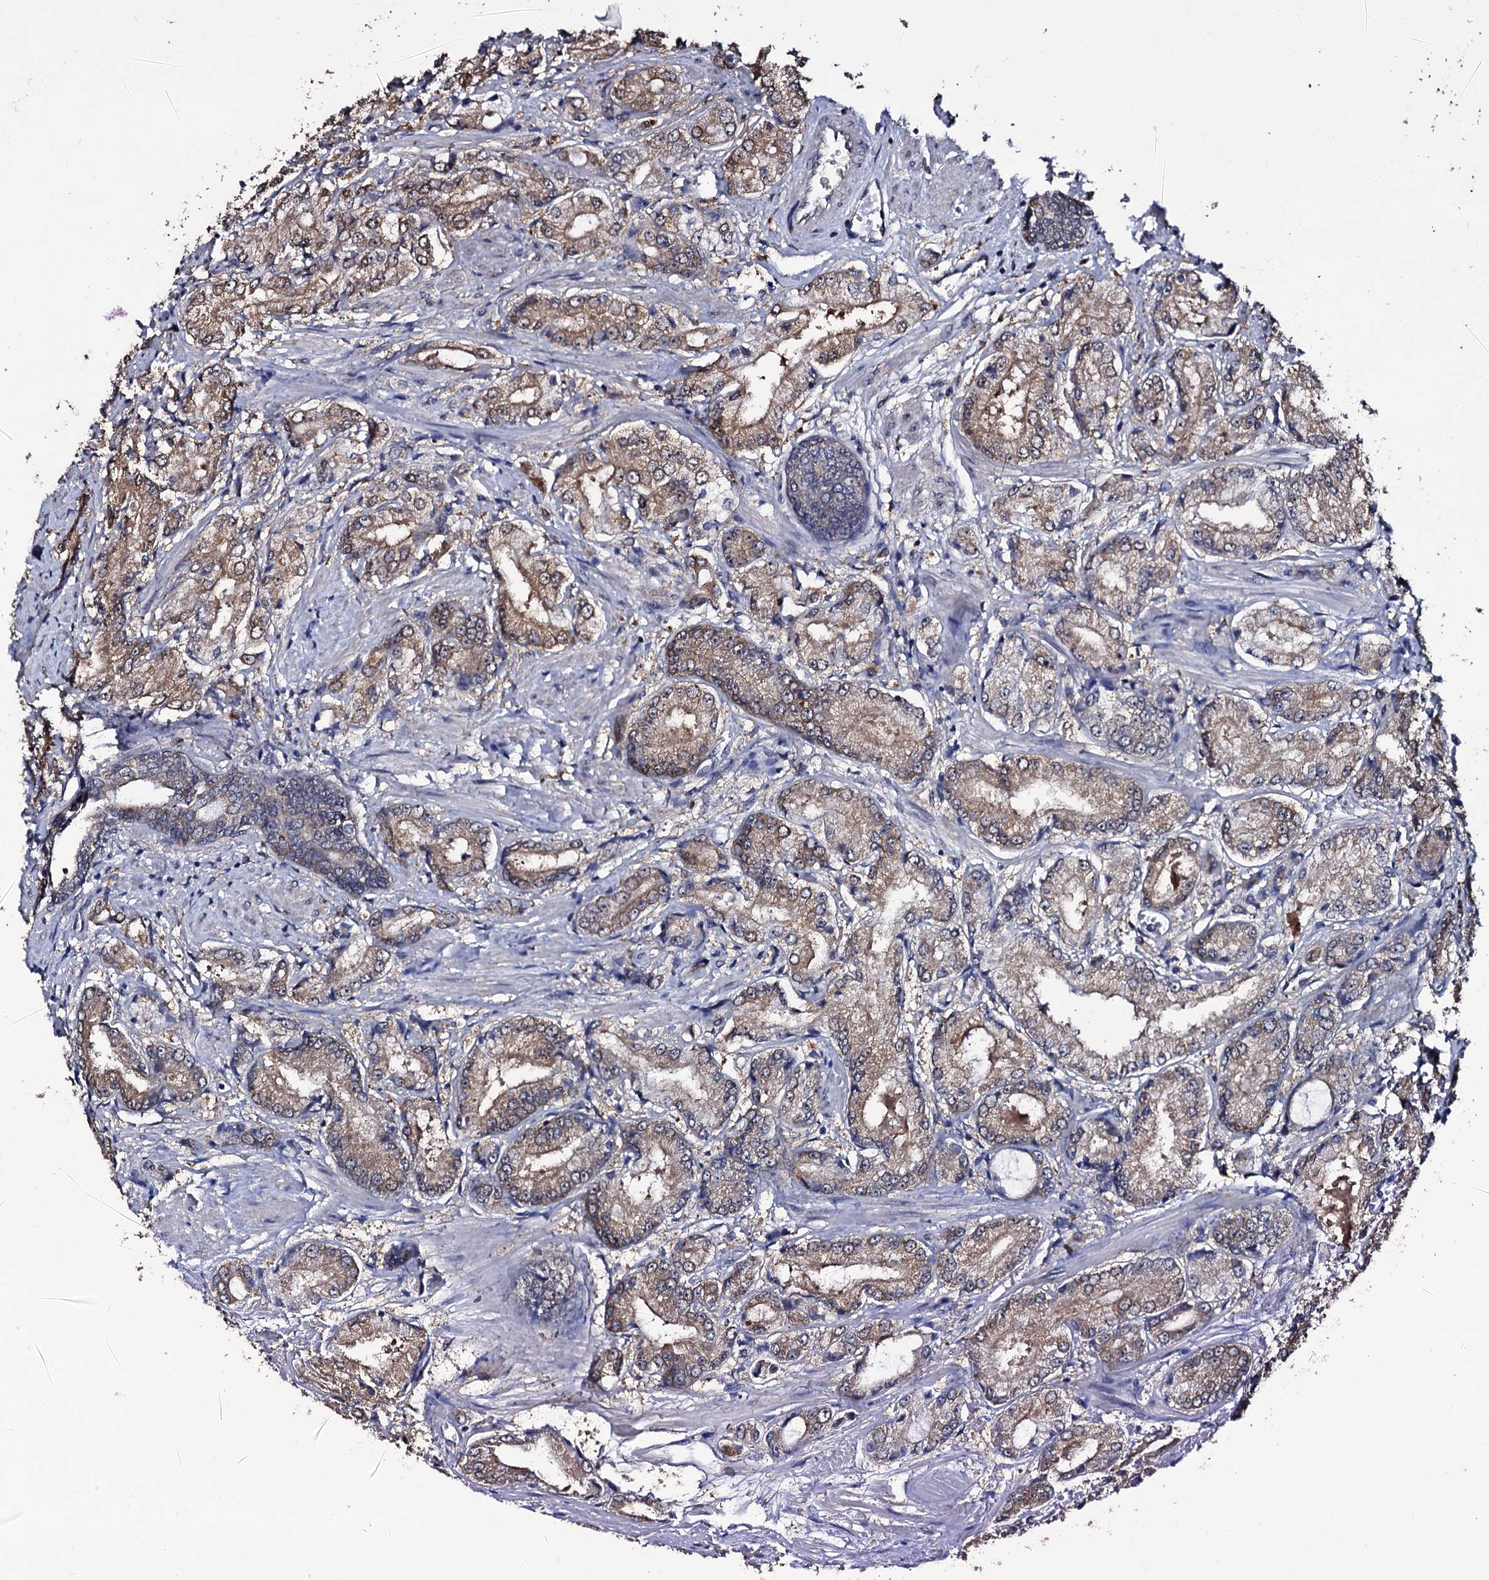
{"staining": {"intensity": "moderate", "quantity": ">75%", "location": "cytoplasmic/membranous"}, "tissue": "prostate cancer", "cell_type": "Tumor cells", "image_type": "cancer", "snomed": [{"axis": "morphology", "description": "Adenocarcinoma, High grade"}, {"axis": "topography", "description": "Prostate"}], "caption": "IHC (DAB) staining of prostate adenocarcinoma (high-grade) demonstrates moderate cytoplasmic/membranous protein expression in about >75% of tumor cells.", "gene": "CRYL1", "patient": {"sex": "male", "age": 59}}